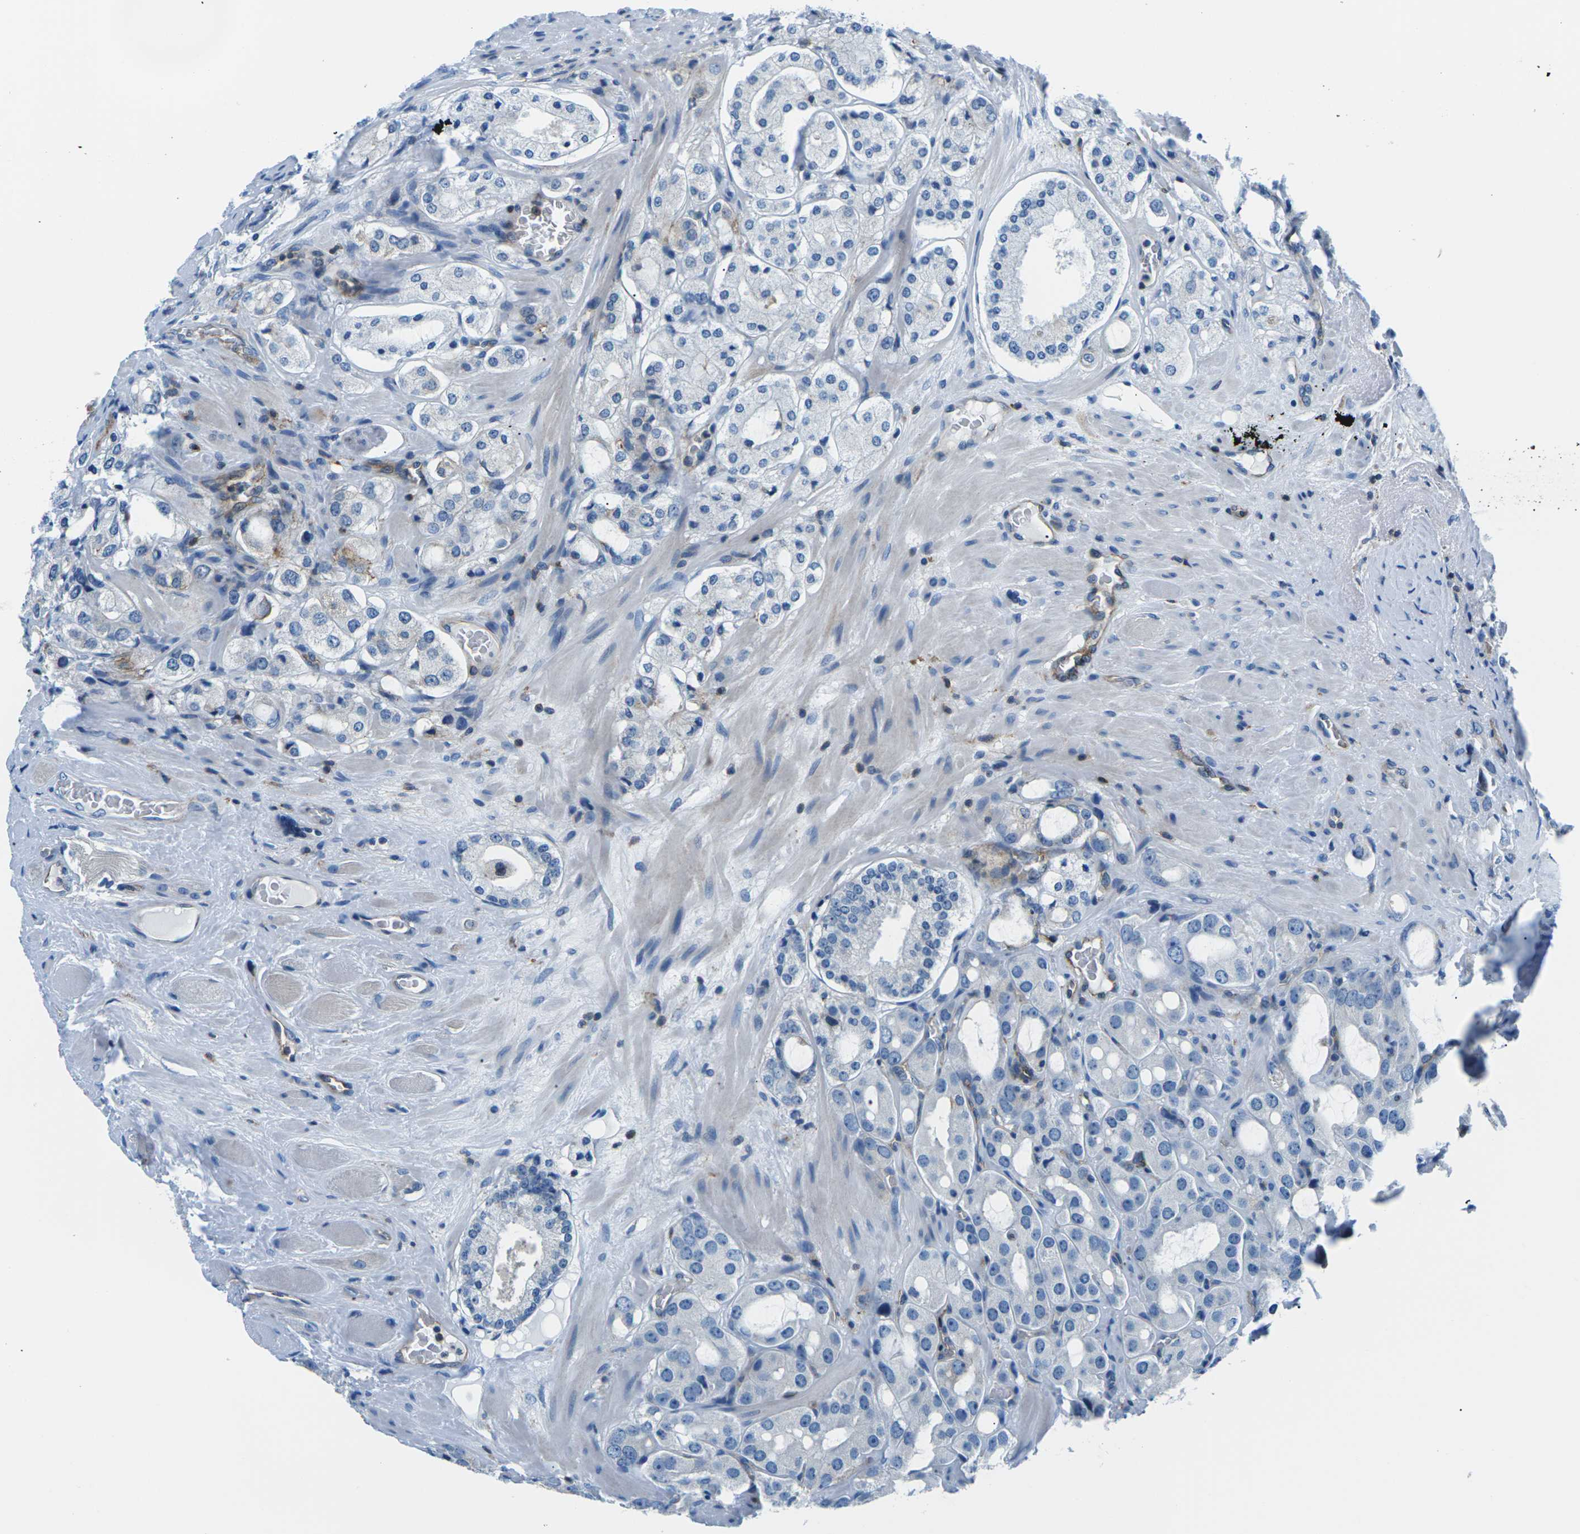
{"staining": {"intensity": "negative", "quantity": "none", "location": "none"}, "tissue": "prostate cancer", "cell_type": "Tumor cells", "image_type": "cancer", "snomed": [{"axis": "morphology", "description": "Adenocarcinoma, High grade"}, {"axis": "topography", "description": "Prostate"}], "caption": "Immunohistochemistry histopathology image of prostate cancer (high-grade adenocarcinoma) stained for a protein (brown), which demonstrates no staining in tumor cells.", "gene": "SOCS4", "patient": {"sex": "male", "age": 65}}